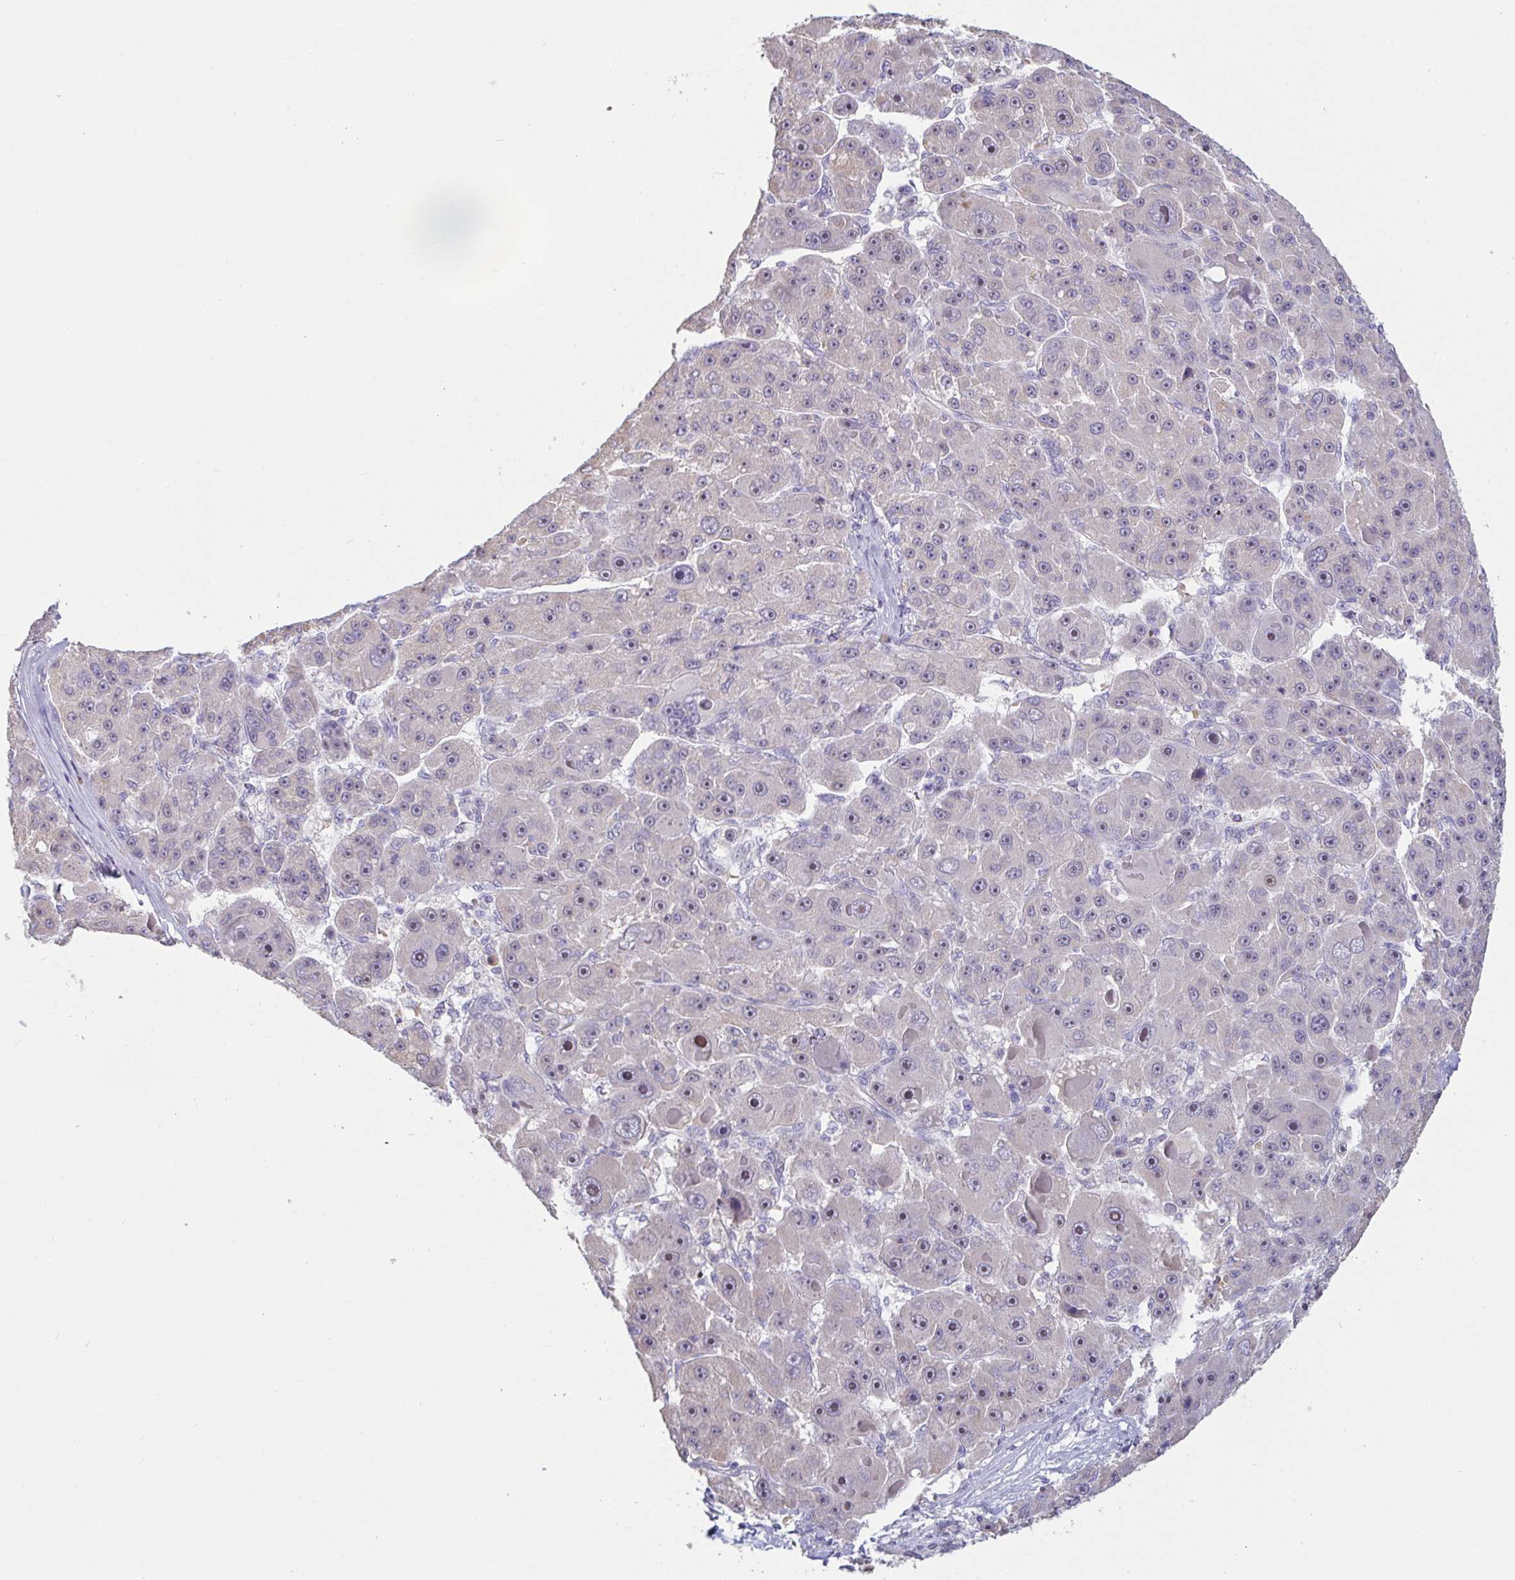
{"staining": {"intensity": "moderate", "quantity": "25%-75%", "location": "nuclear"}, "tissue": "liver cancer", "cell_type": "Tumor cells", "image_type": "cancer", "snomed": [{"axis": "morphology", "description": "Carcinoma, Hepatocellular, NOS"}, {"axis": "topography", "description": "Liver"}], "caption": "An IHC image of neoplastic tissue is shown. Protein staining in brown highlights moderate nuclear positivity in hepatocellular carcinoma (liver) within tumor cells. (DAB = brown stain, brightfield microscopy at high magnification).", "gene": "MYC", "patient": {"sex": "male", "age": 76}}